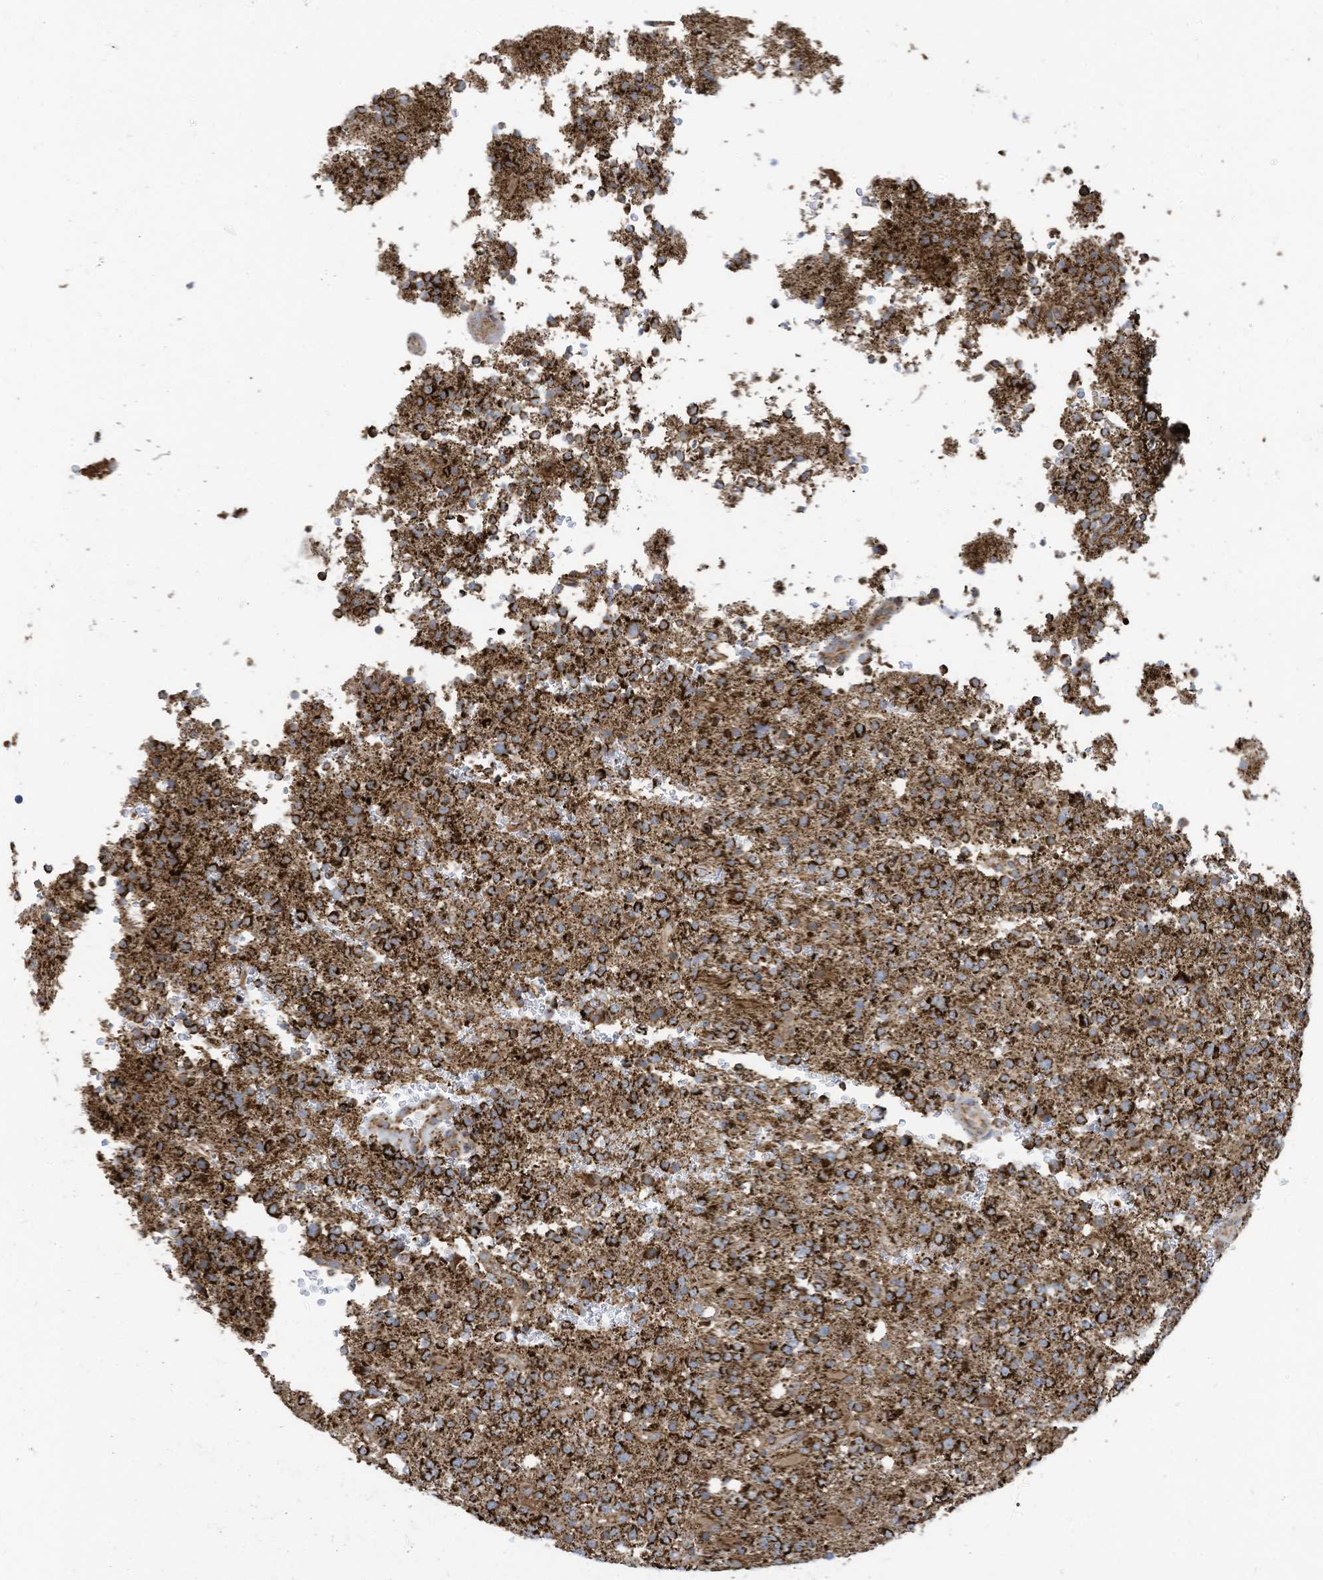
{"staining": {"intensity": "strong", "quantity": ">75%", "location": "cytoplasmic/membranous"}, "tissue": "glioma", "cell_type": "Tumor cells", "image_type": "cancer", "snomed": [{"axis": "morphology", "description": "Glioma, malignant, High grade"}, {"axis": "topography", "description": "Brain"}], "caption": "Glioma stained with DAB (3,3'-diaminobenzidine) IHC reveals high levels of strong cytoplasmic/membranous positivity in about >75% of tumor cells.", "gene": "COX10", "patient": {"sex": "female", "age": 62}}